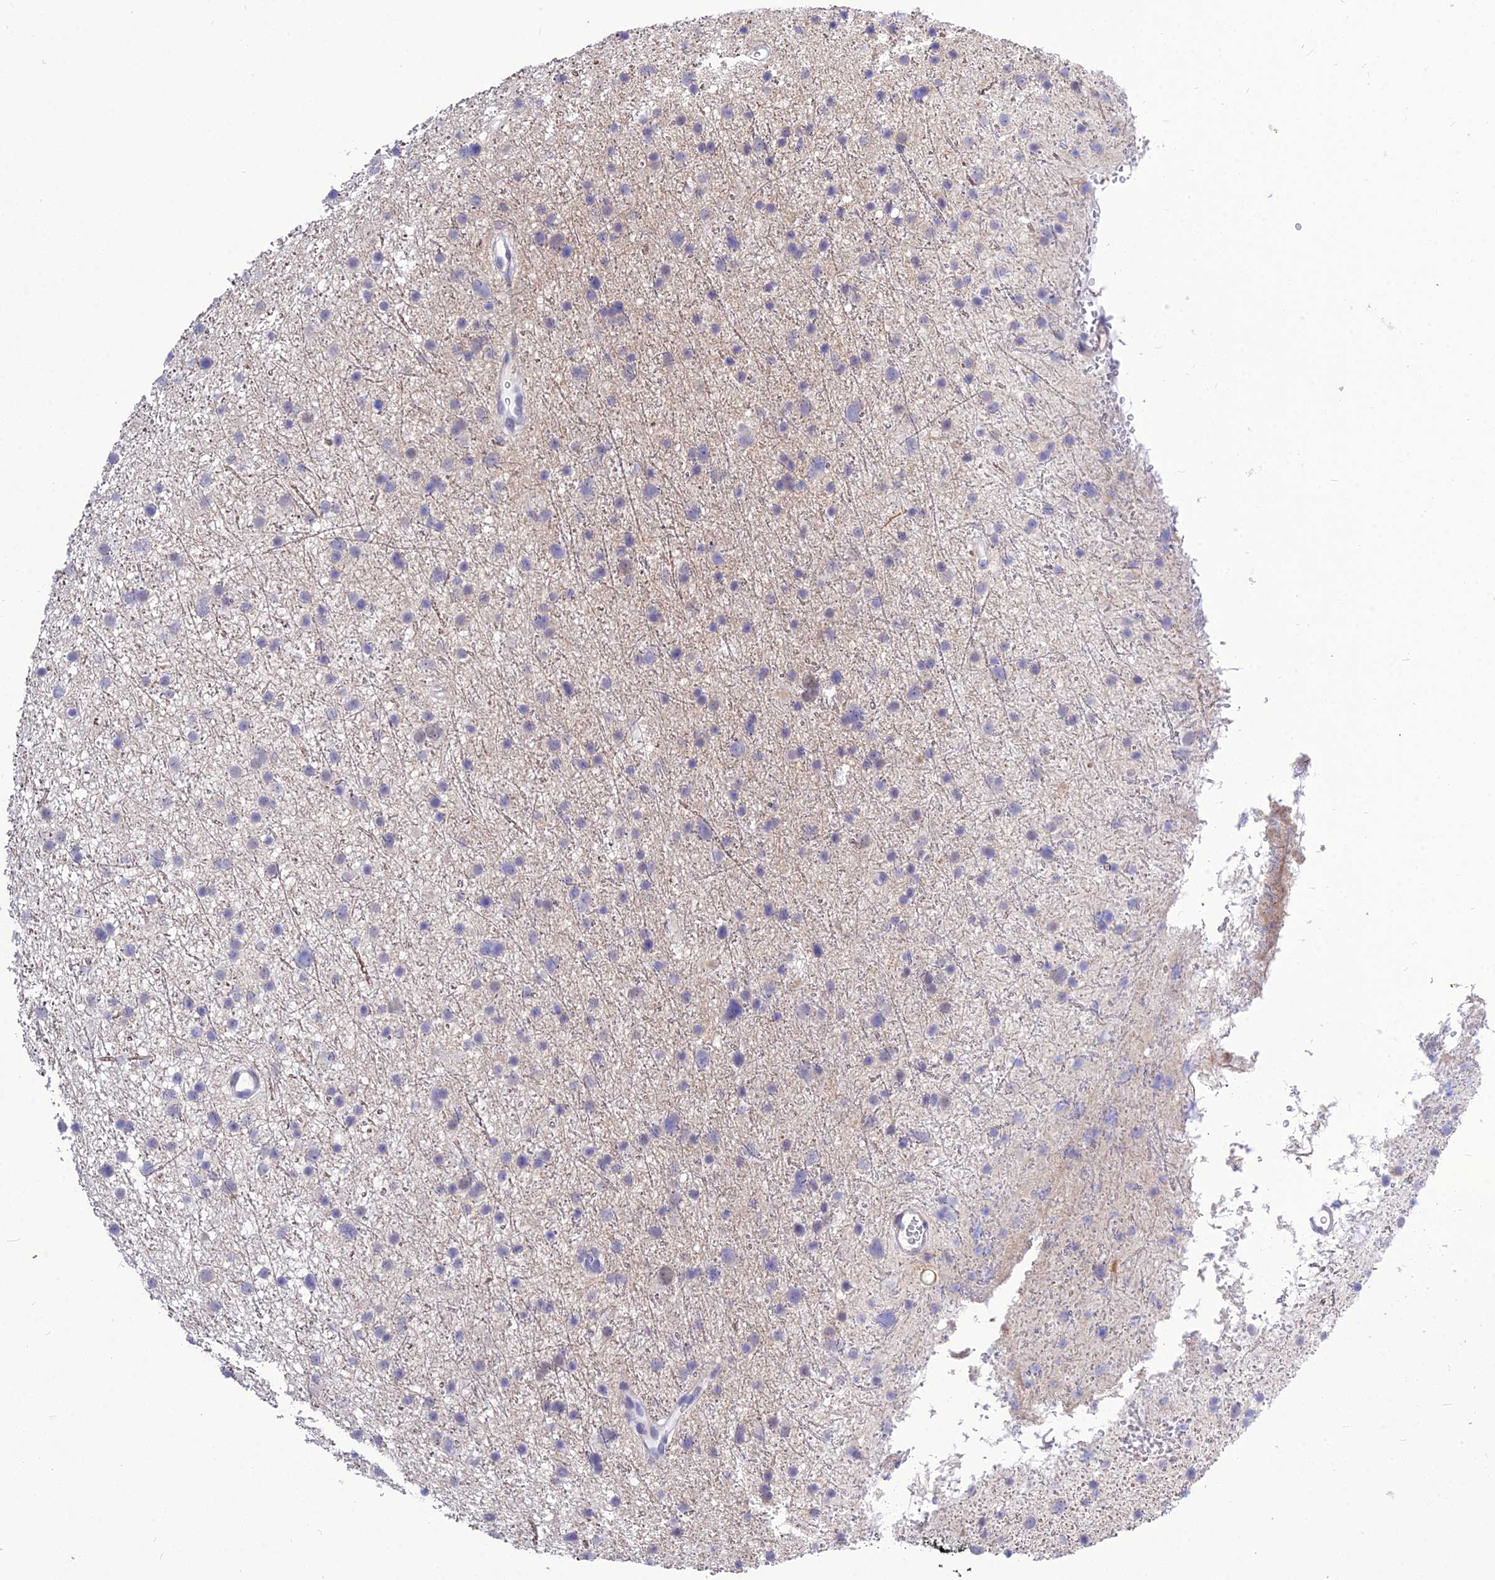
{"staining": {"intensity": "negative", "quantity": "none", "location": "none"}, "tissue": "glioma", "cell_type": "Tumor cells", "image_type": "cancer", "snomed": [{"axis": "morphology", "description": "Glioma, malignant, Low grade"}, {"axis": "topography", "description": "Cerebral cortex"}], "caption": "The immunohistochemistry (IHC) image has no significant positivity in tumor cells of malignant low-grade glioma tissue.", "gene": "DEFB107A", "patient": {"sex": "female", "age": 39}}